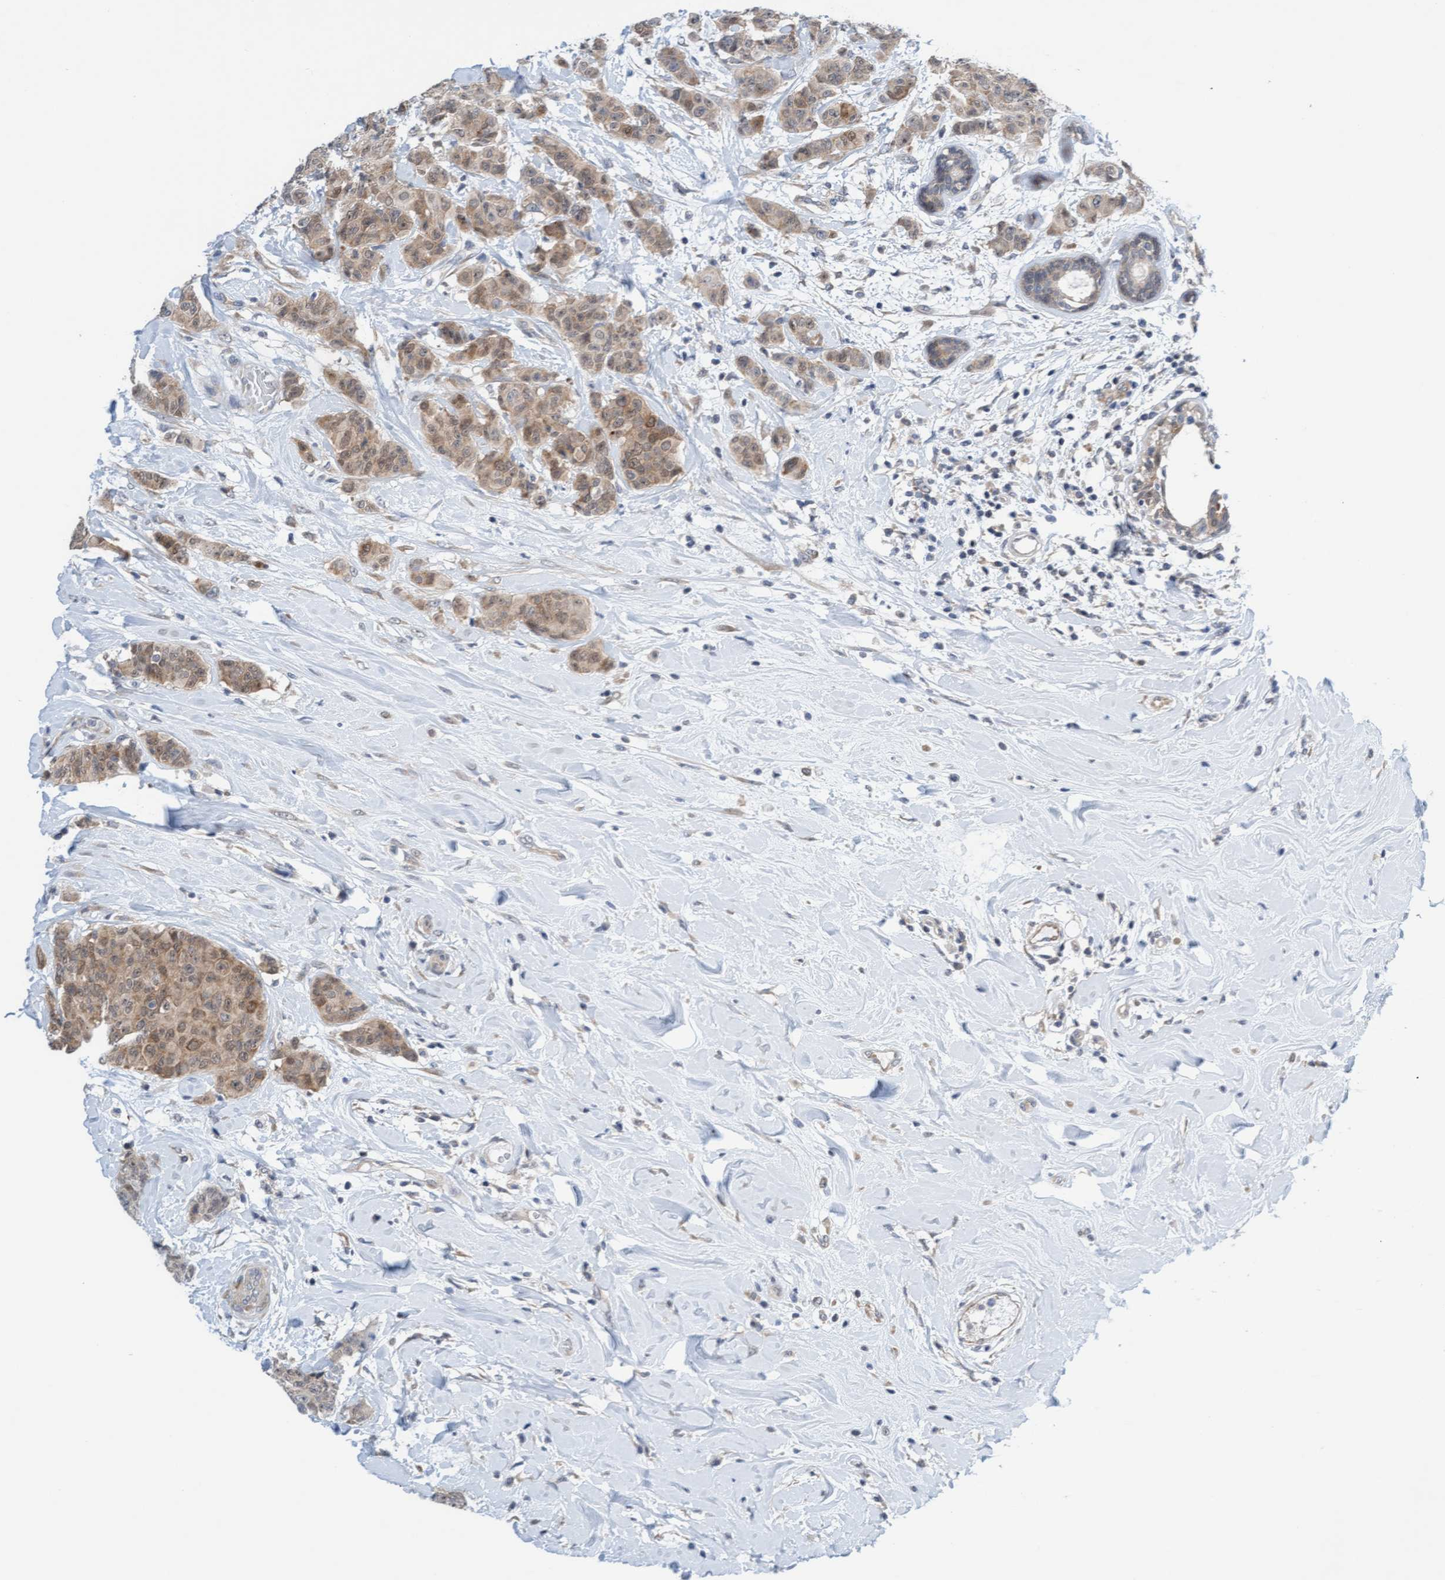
{"staining": {"intensity": "moderate", "quantity": ">75%", "location": "cytoplasmic/membranous"}, "tissue": "breast cancer", "cell_type": "Tumor cells", "image_type": "cancer", "snomed": [{"axis": "morphology", "description": "Normal tissue, NOS"}, {"axis": "morphology", "description": "Duct carcinoma"}, {"axis": "topography", "description": "Breast"}], "caption": "Protein expression analysis of human intraductal carcinoma (breast) reveals moderate cytoplasmic/membranous expression in about >75% of tumor cells.", "gene": "AMZ2", "patient": {"sex": "female", "age": 40}}